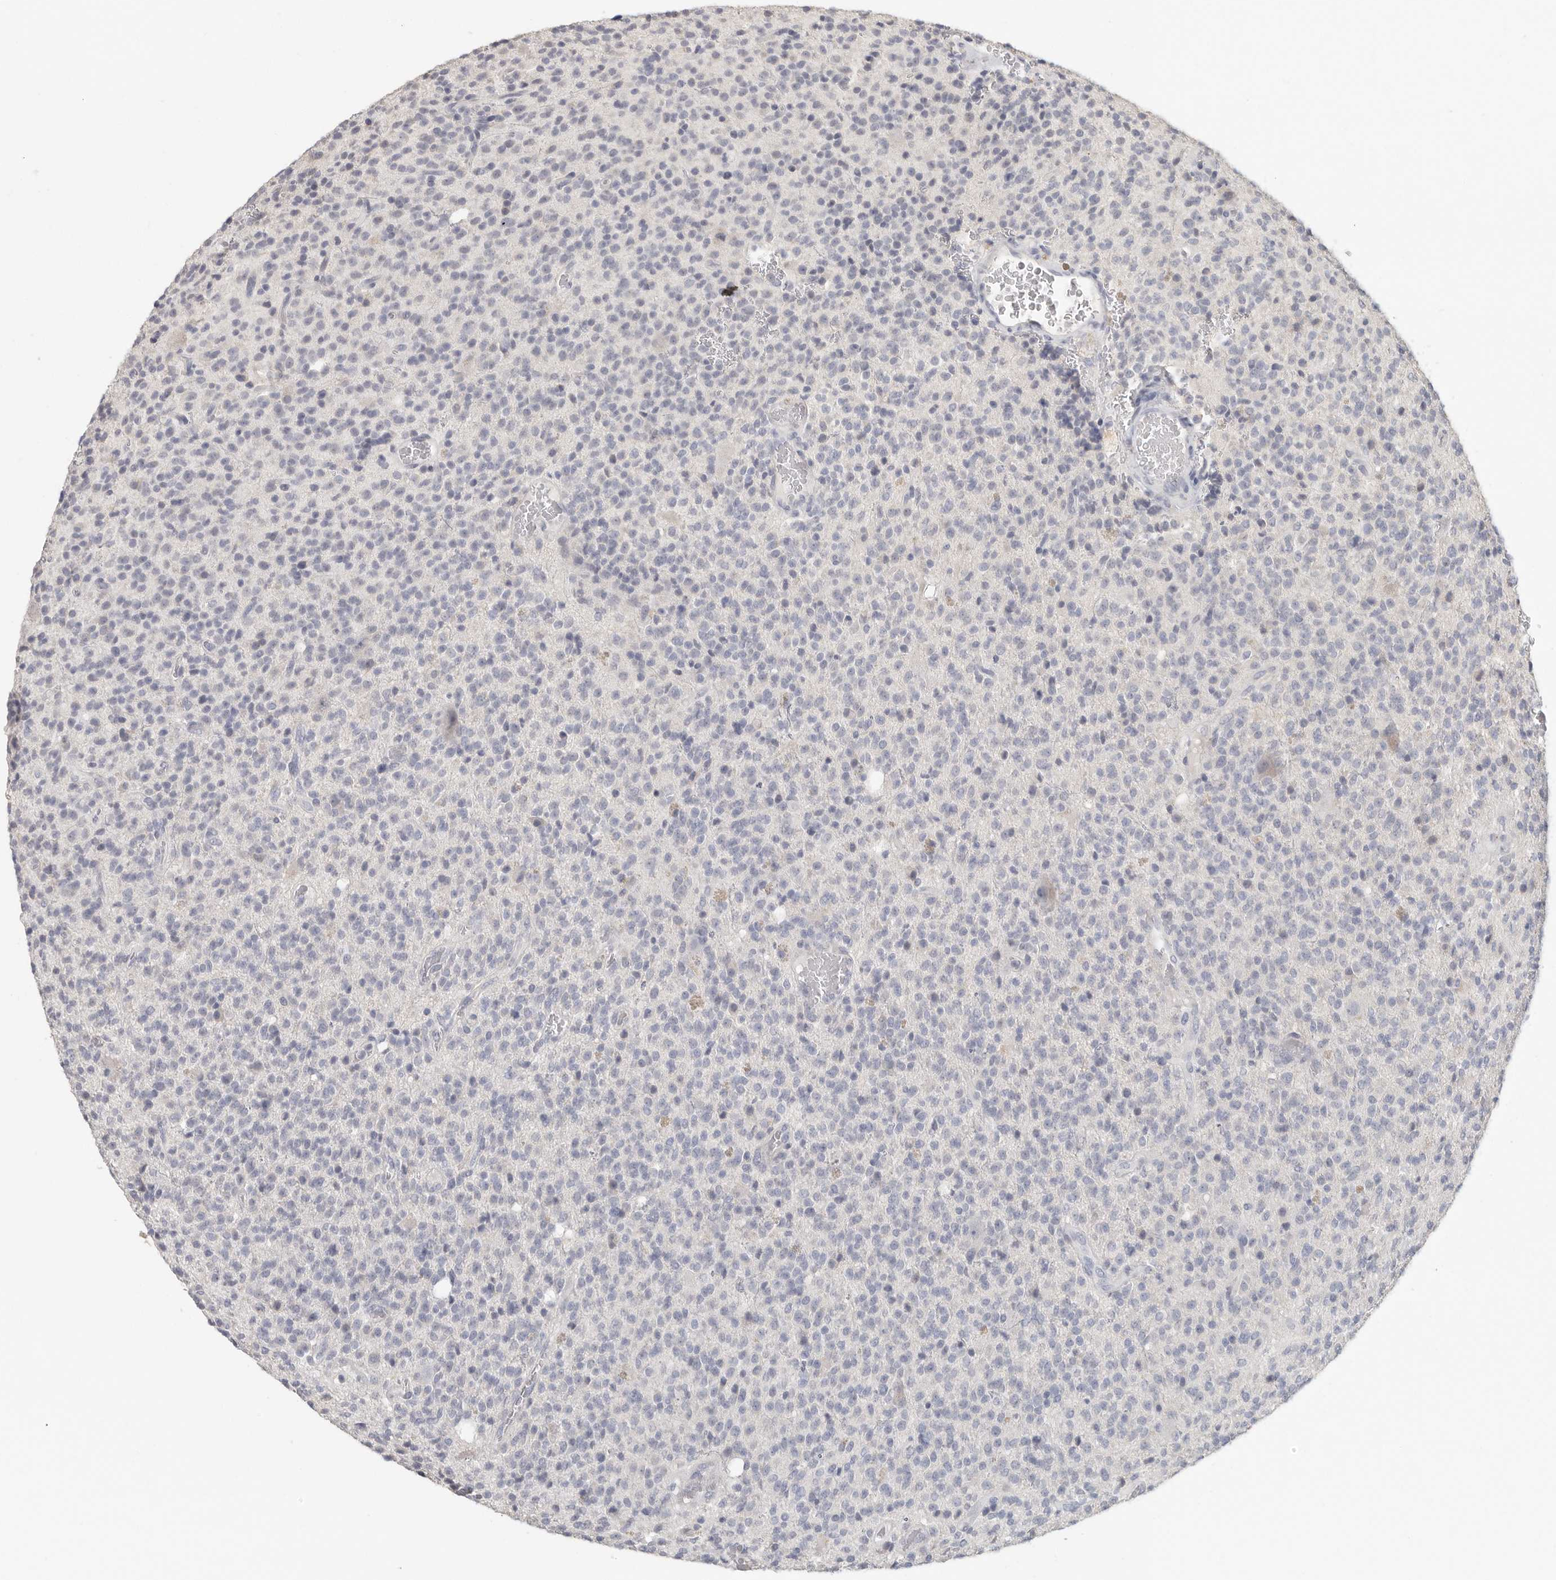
{"staining": {"intensity": "negative", "quantity": "none", "location": "none"}, "tissue": "glioma", "cell_type": "Tumor cells", "image_type": "cancer", "snomed": [{"axis": "morphology", "description": "Glioma, malignant, High grade"}, {"axis": "topography", "description": "Brain"}], "caption": "The immunohistochemistry micrograph has no significant expression in tumor cells of glioma tissue.", "gene": "DNAJC11", "patient": {"sex": "male", "age": 34}}